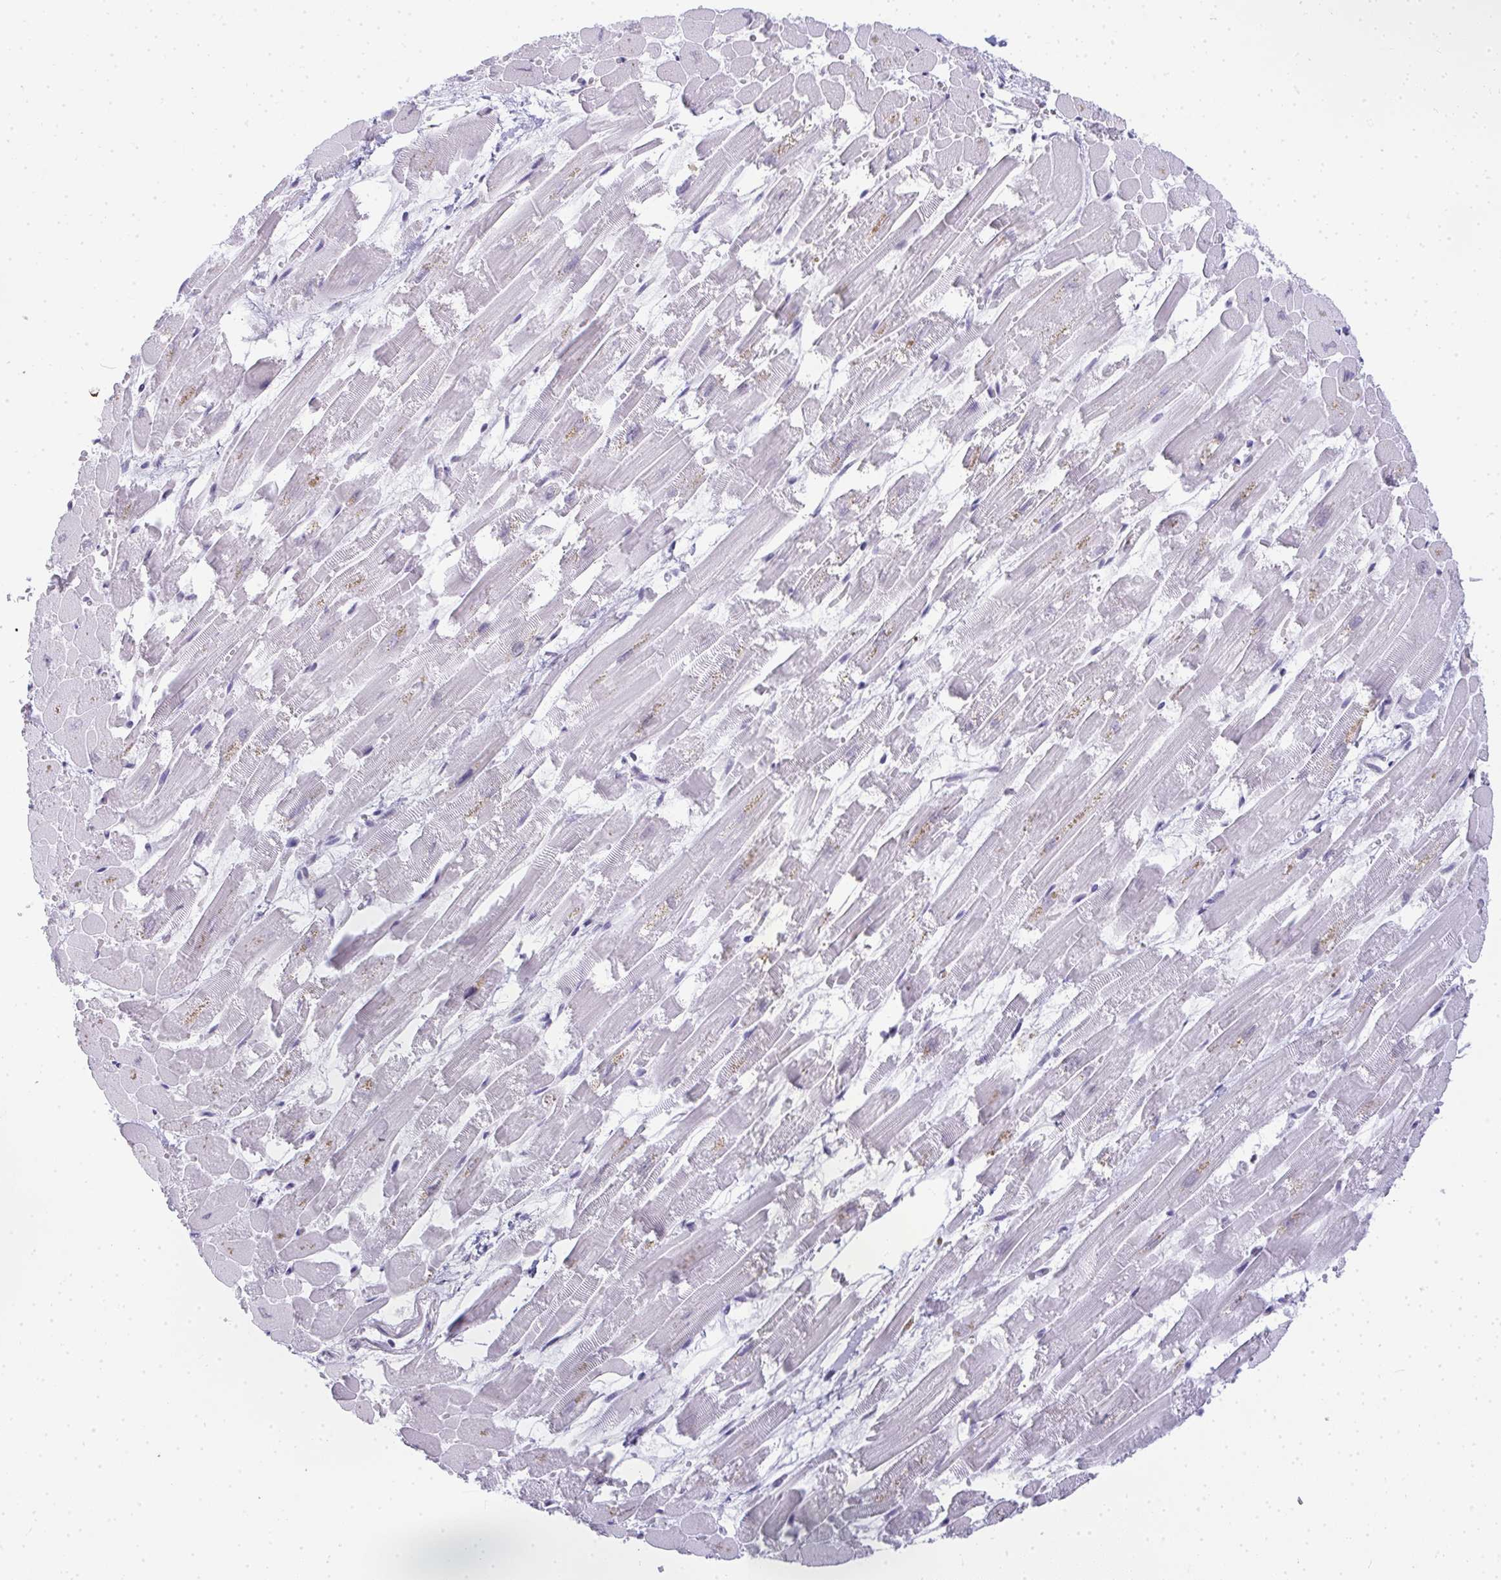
{"staining": {"intensity": "negative", "quantity": "none", "location": "none"}, "tissue": "heart muscle", "cell_type": "Cardiomyocytes", "image_type": "normal", "snomed": [{"axis": "morphology", "description": "Normal tissue, NOS"}, {"axis": "topography", "description": "Heart"}], "caption": "A photomicrograph of heart muscle stained for a protein displays no brown staining in cardiomyocytes.", "gene": "PLA2G1B", "patient": {"sex": "female", "age": 52}}